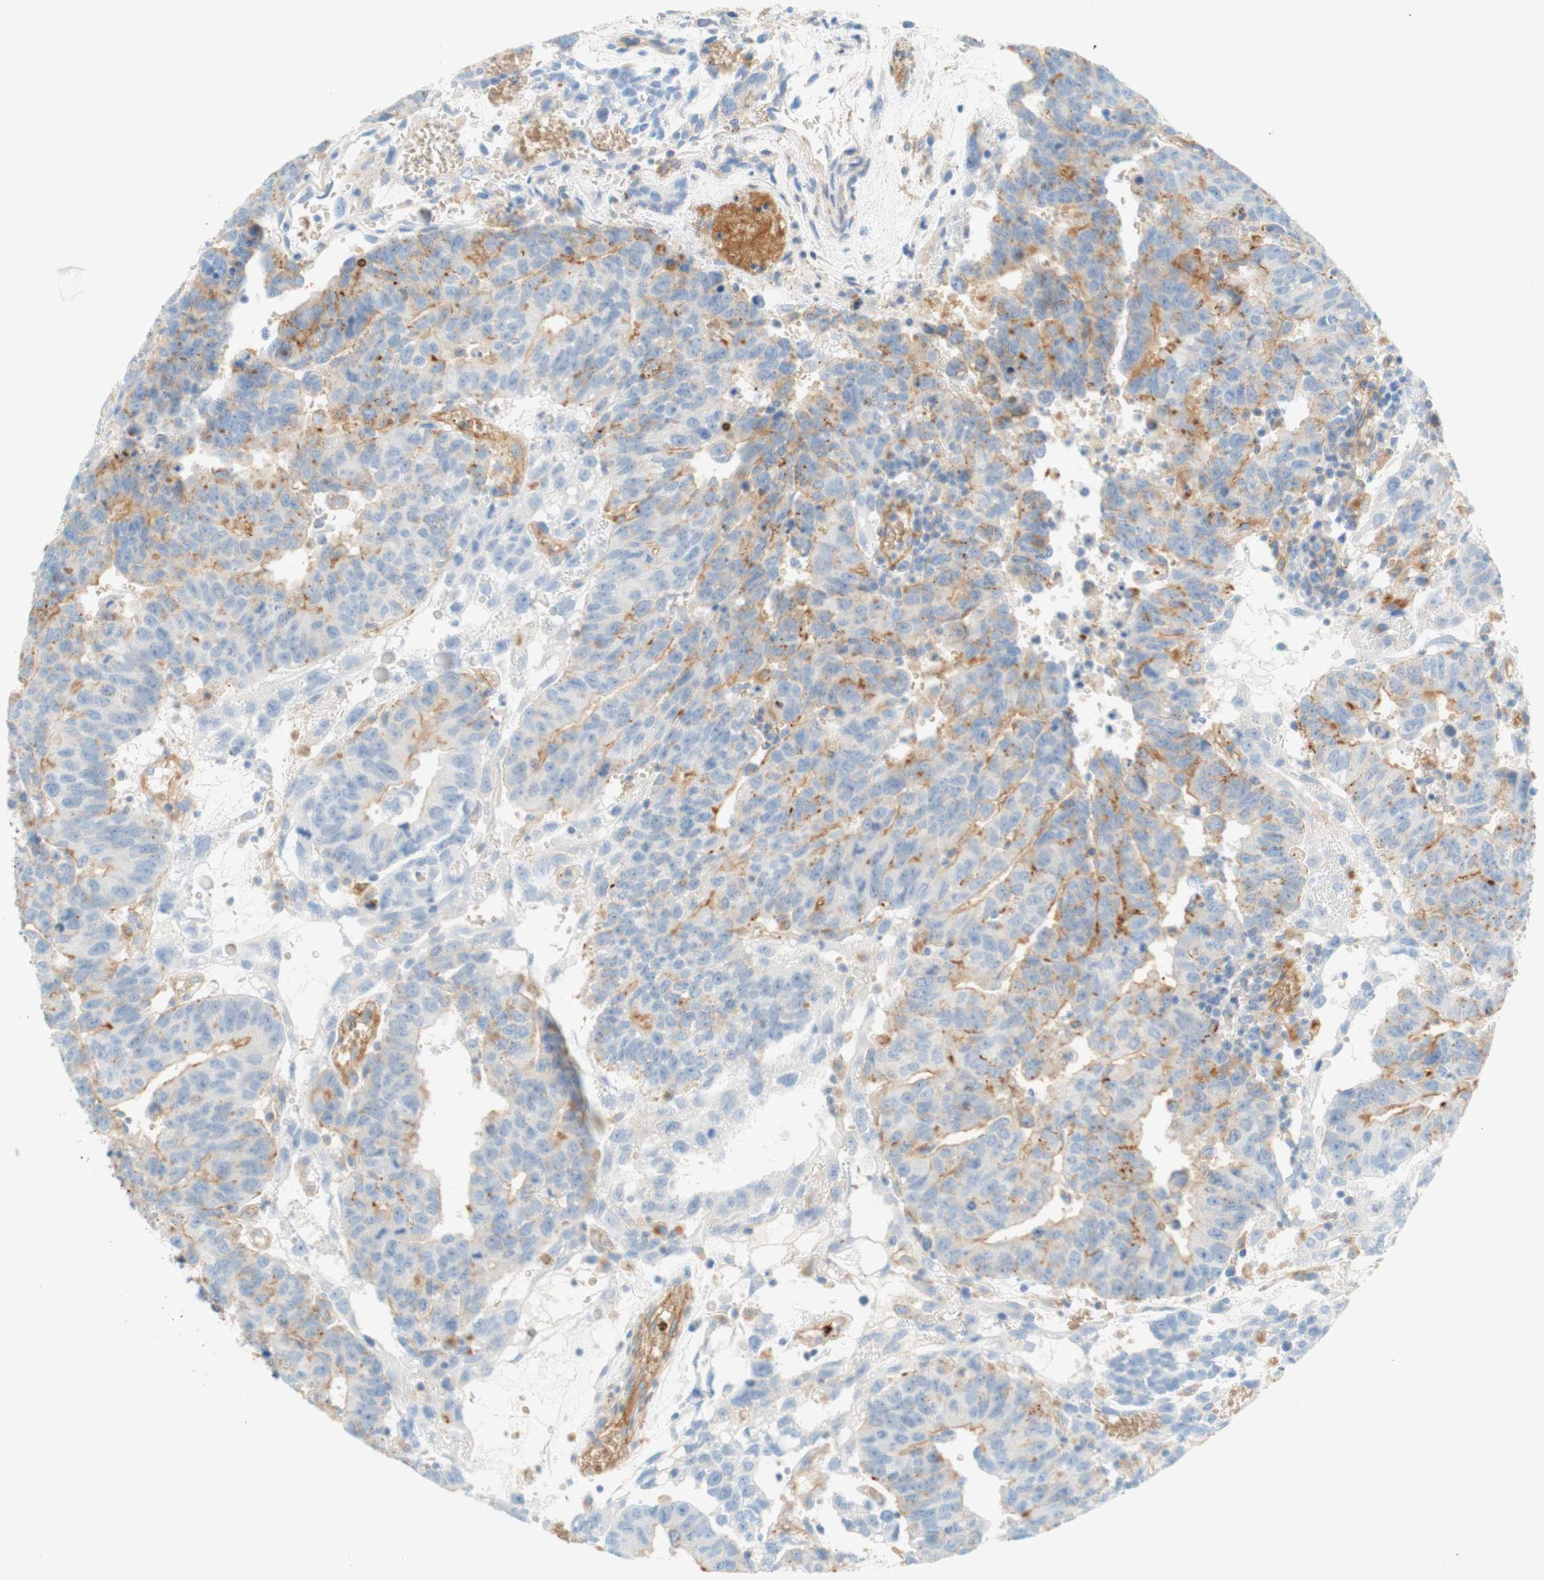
{"staining": {"intensity": "weak", "quantity": "25%-75%", "location": "cytoplasmic/membranous"}, "tissue": "testis cancer", "cell_type": "Tumor cells", "image_type": "cancer", "snomed": [{"axis": "morphology", "description": "Seminoma, NOS"}, {"axis": "morphology", "description": "Carcinoma, Embryonal, NOS"}, {"axis": "topography", "description": "Testis"}], "caption": "Tumor cells demonstrate weak cytoplasmic/membranous expression in about 25%-75% of cells in testis cancer (seminoma). (brown staining indicates protein expression, while blue staining denotes nuclei).", "gene": "STOM", "patient": {"sex": "male", "age": 52}}